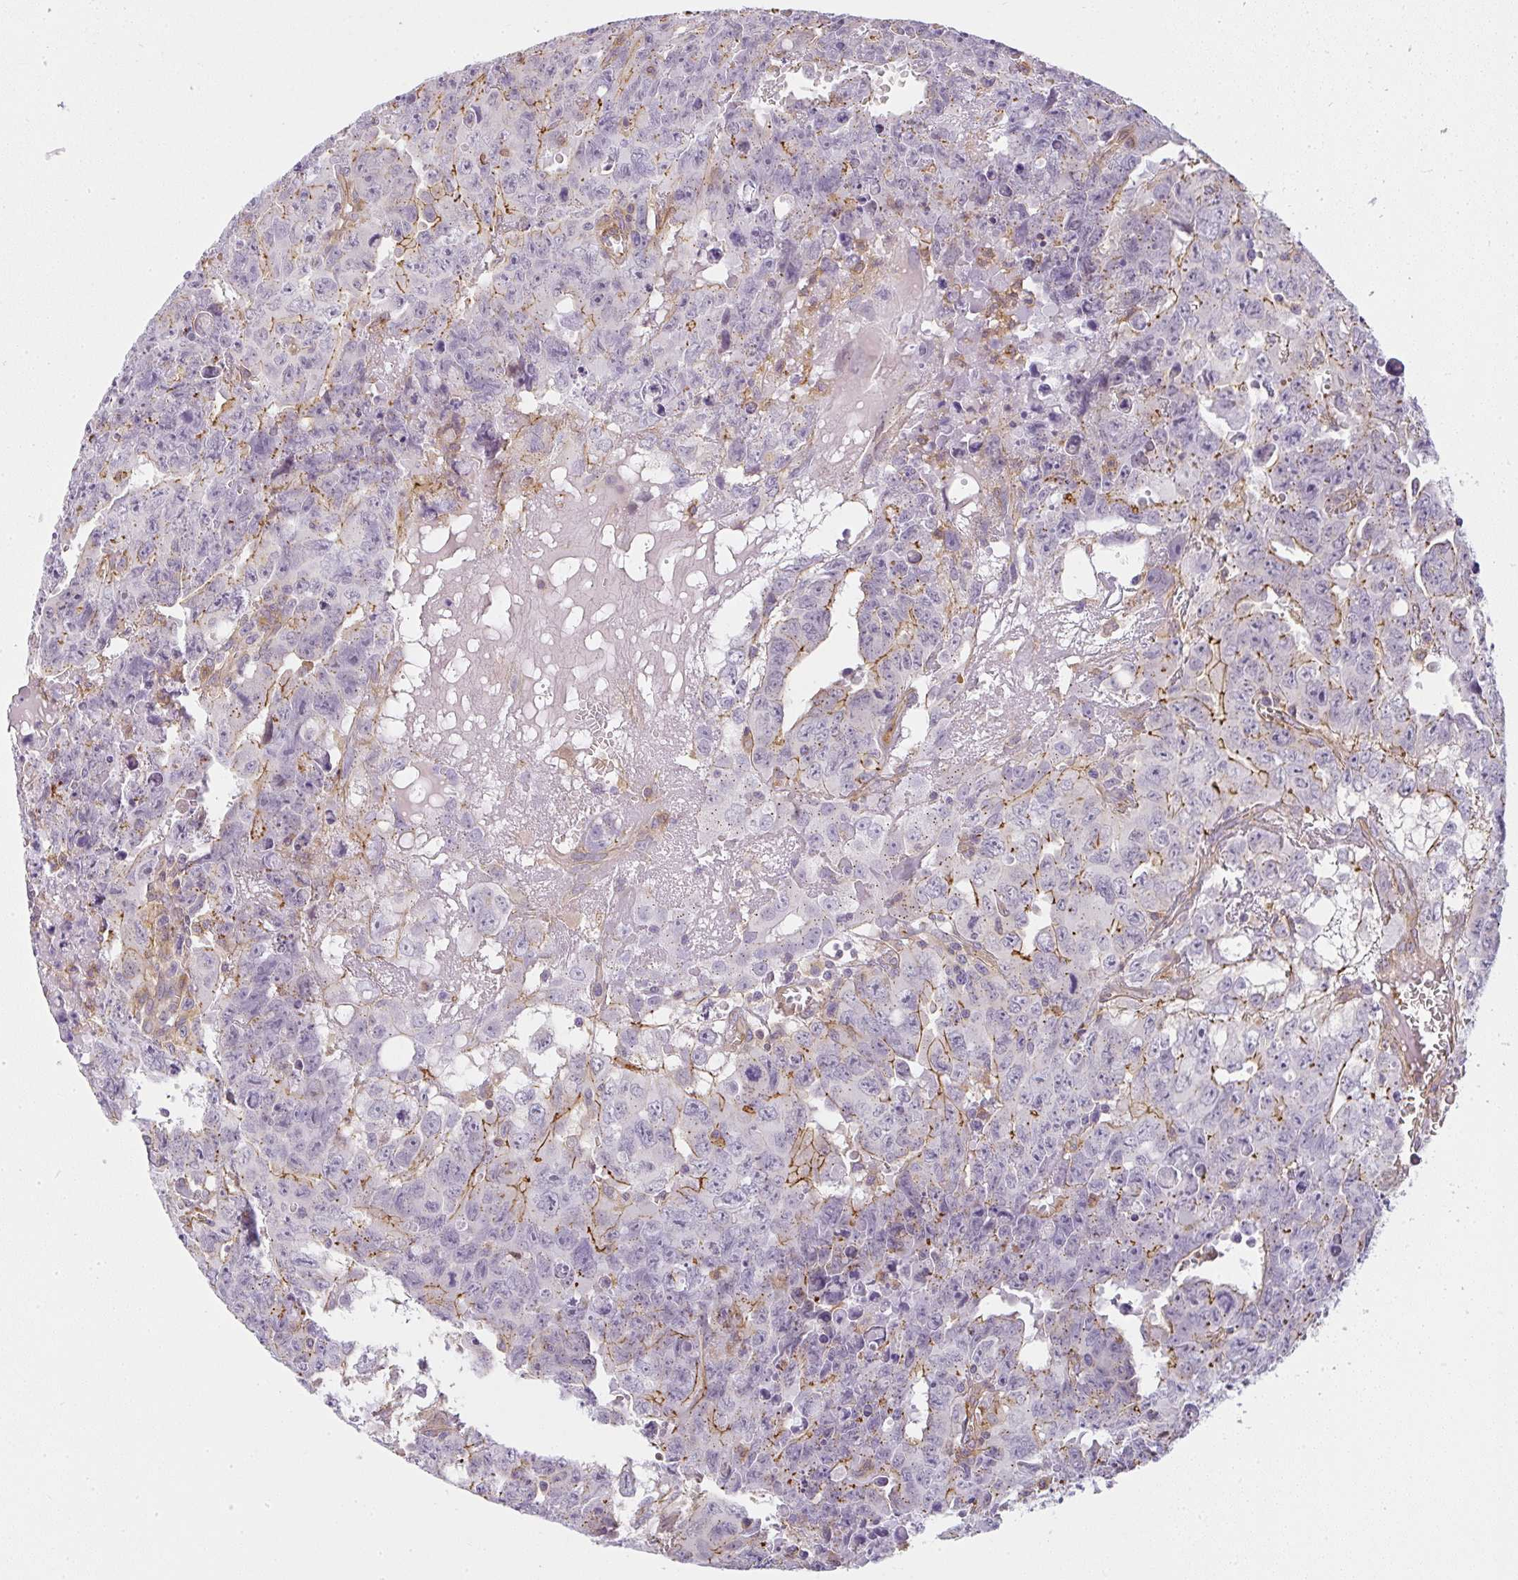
{"staining": {"intensity": "moderate", "quantity": "<25%", "location": "cytoplasmic/membranous"}, "tissue": "testis cancer", "cell_type": "Tumor cells", "image_type": "cancer", "snomed": [{"axis": "morphology", "description": "Carcinoma, Embryonal, NOS"}, {"axis": "topography", "description": "Testis"}], "caption": "Testis cancer tissue demonstrates moderate cytoplasmic/membranous positivity in about <25% of tumor cells", "gene": "SULF1", "patient": {"sex": "male", "age": 24}}